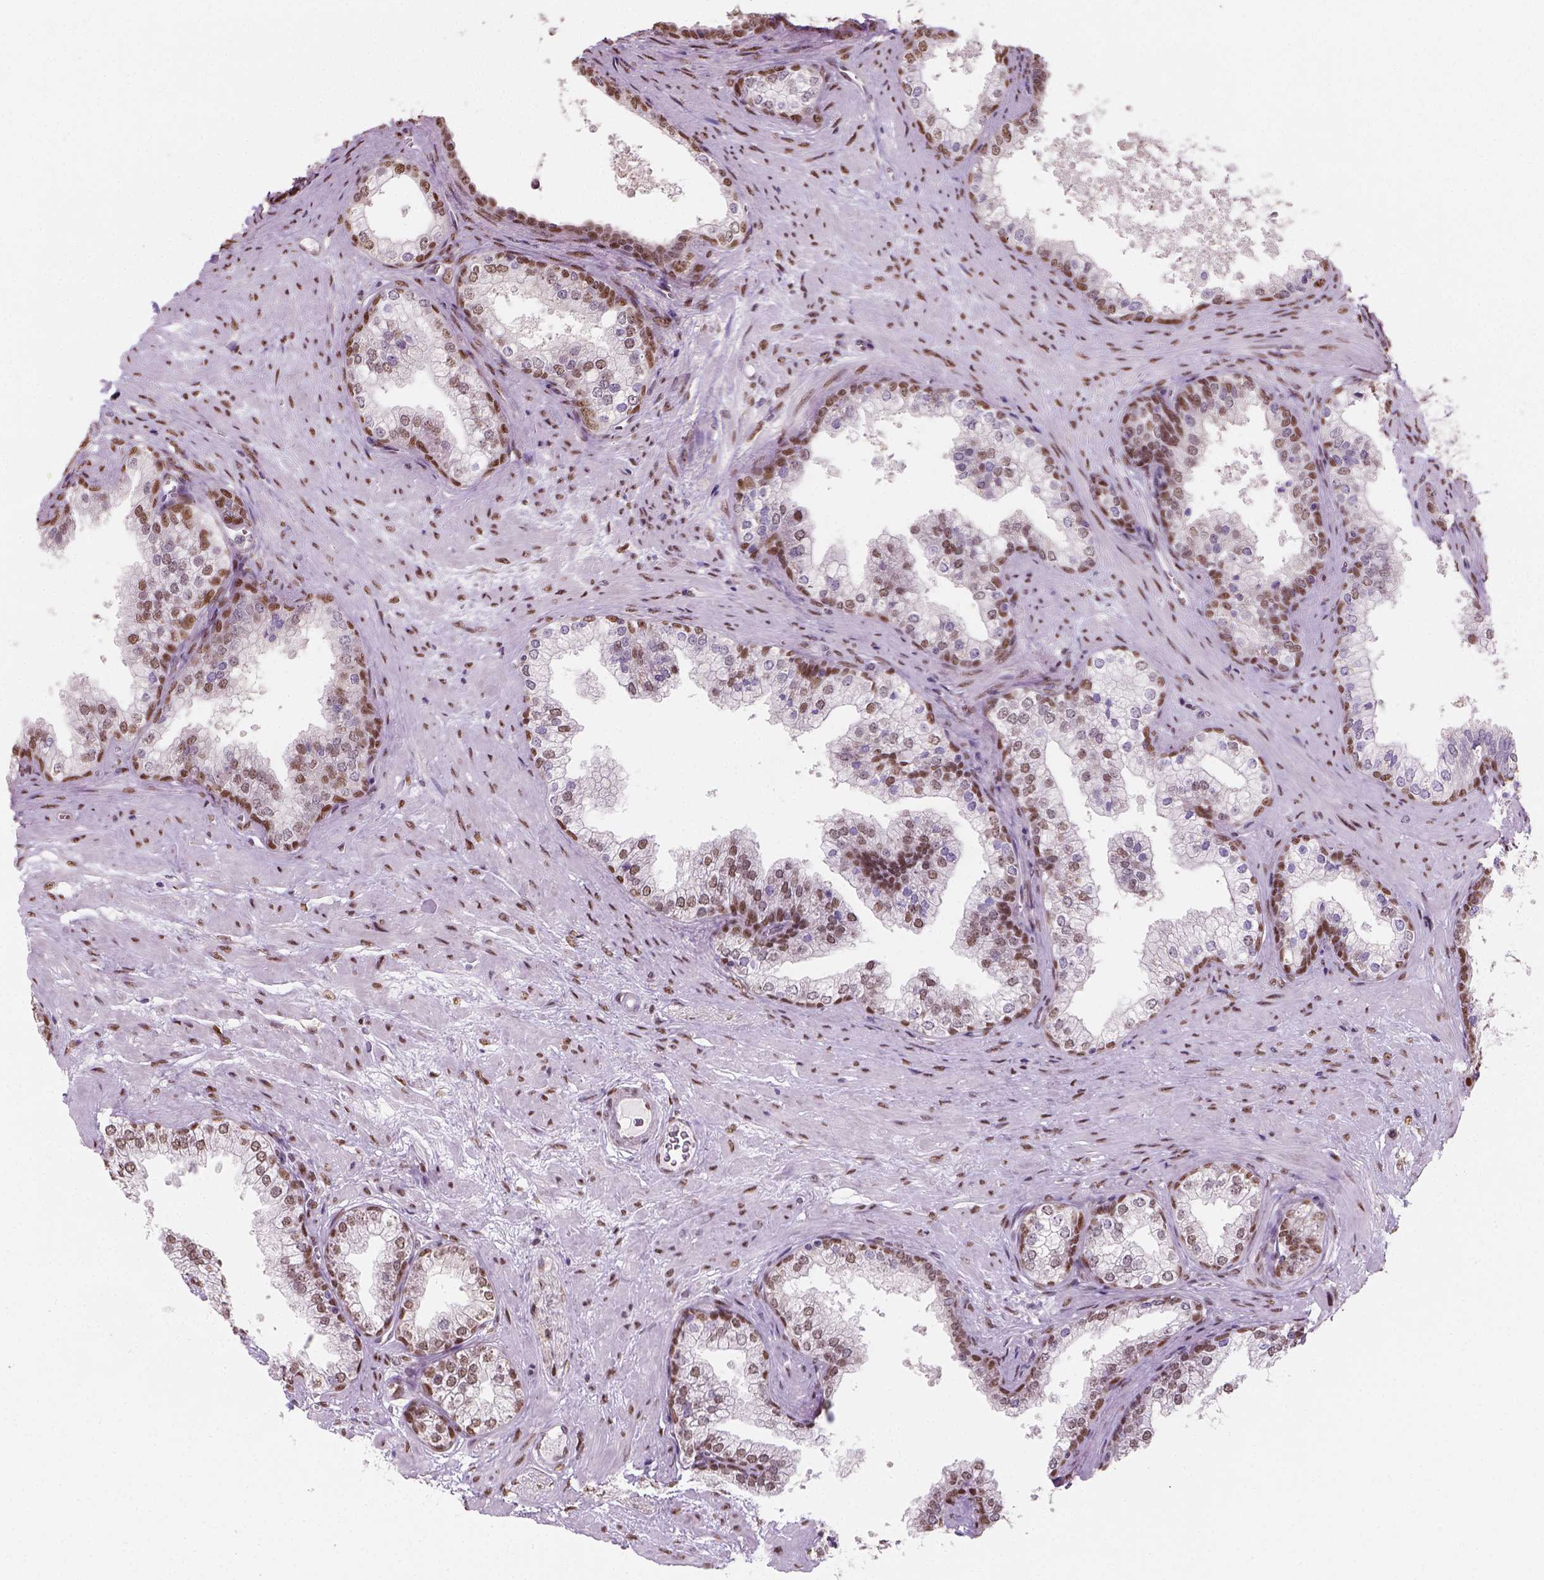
{"staining": {"intensity": "moderate", "quantity": "25%-75%", "location": "nuclear"}, "tissue": "prostate", "cell_type": "Glandular cells", "image_type": "normal", "snomed": [{"axis": "morphology", "description": "Normal tissue, NOS"}, {"axis": "topography", "description": "Prostate"}], "caption": "Immunohistochemical staining of normal prostate shows medium levels of moderate nuclear staining in about 25%-75% of glandular cells. (Brightfield microscopy of DAB IHC at high magnification).", "gene": "C1orf112", "patient": {"sex": "male", "age": 79}}